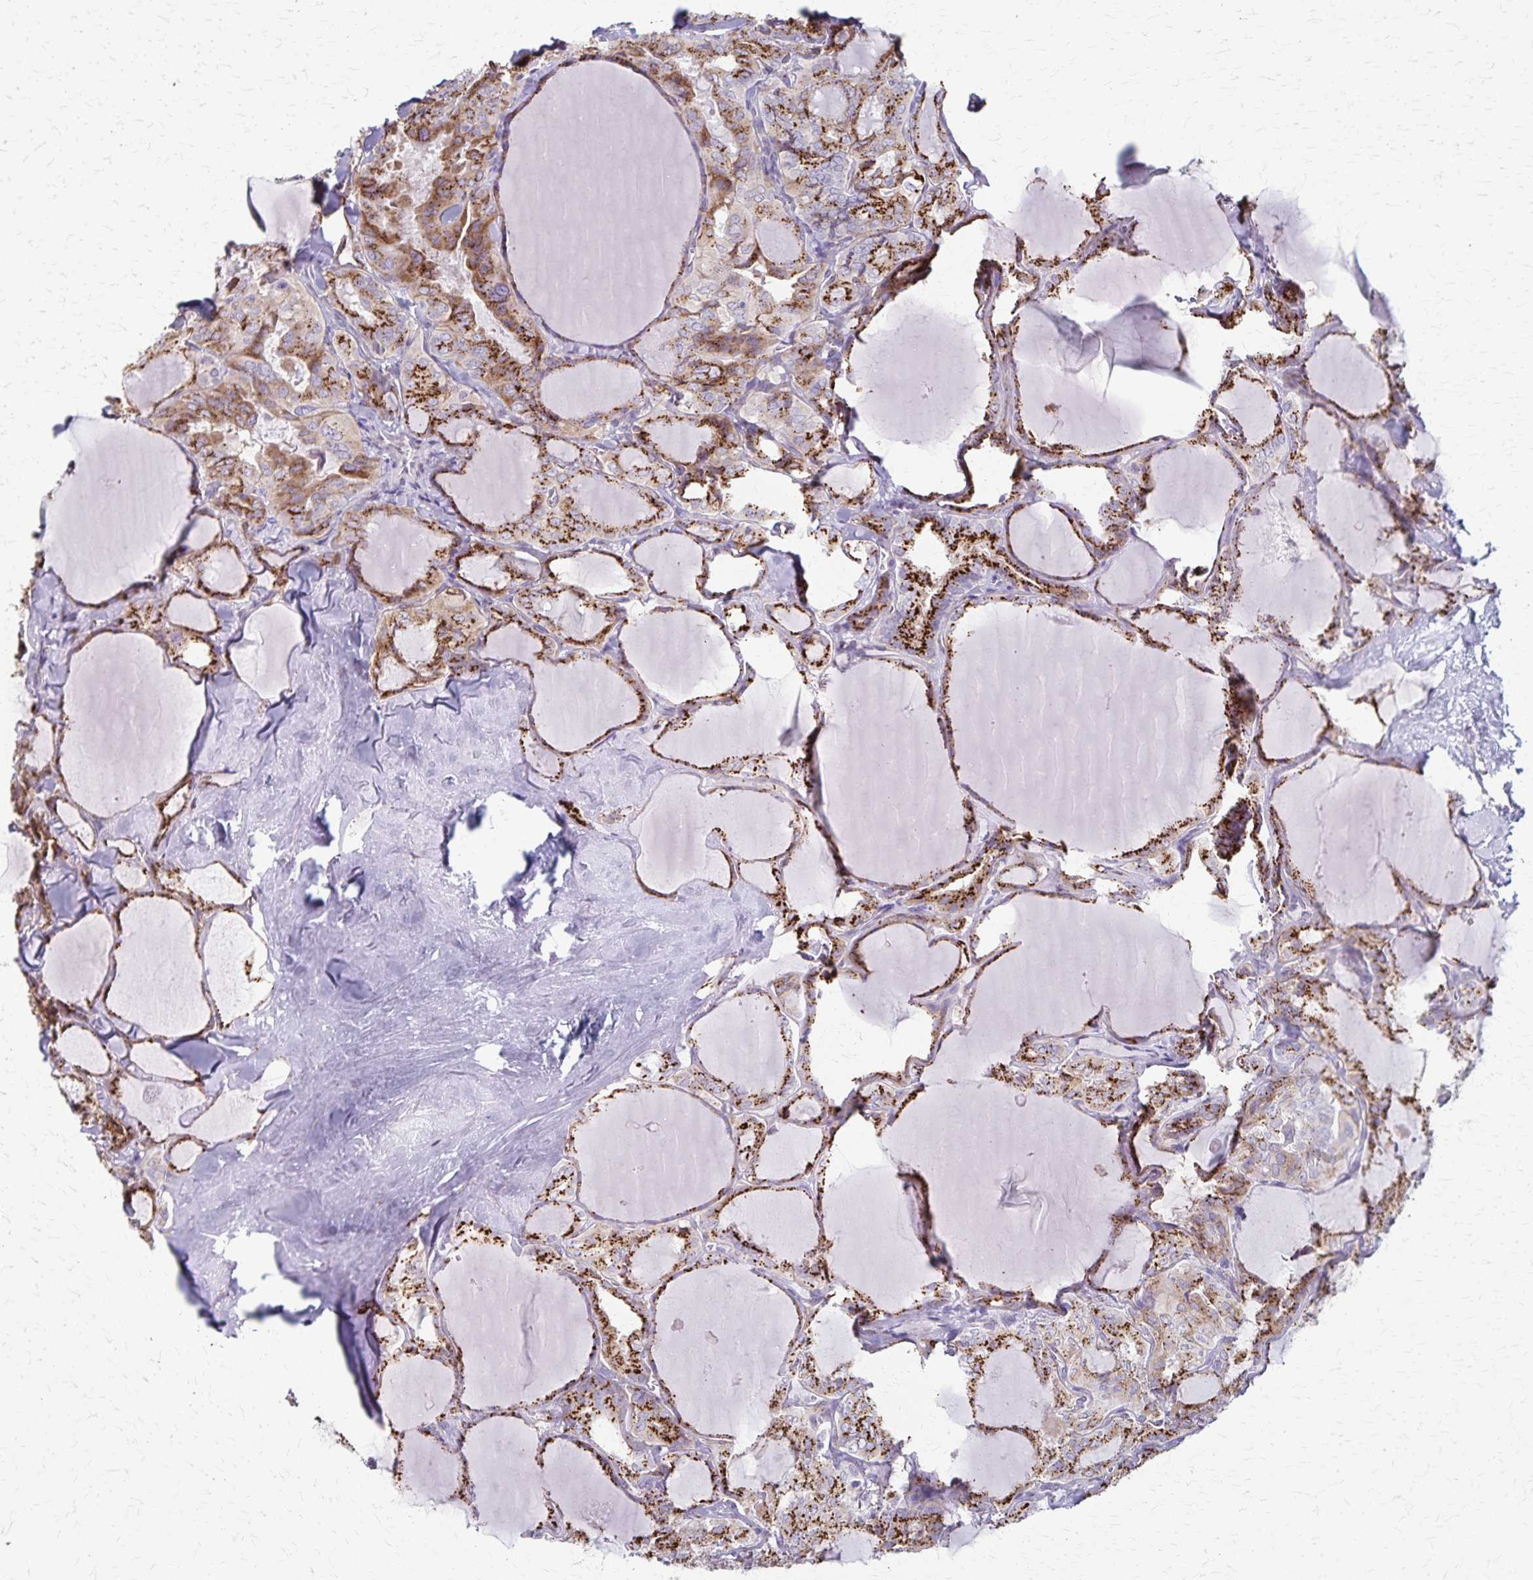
{"staining": {"intensity": "strong", "quantity": ">75%", "location": "cytoplasmic/membranous"}, "tissue": "thyroid cancer", "cell_type": "Tumor cells", "image_type": "cancer", "snomed": [{"axis": "morphology", "description": "Papillary adenocarcinoma, NOS"}, {"axis": "topography", "description": "Thyroid gland"}], "caption": "Strong cytoplasmic/membranous protein positivity is appreciated in about >75% of tumor cells in thyroid cancer (papillary adenocarcinoma).", "gene": "MCFD2", "patient": {"sex": "male", "age": 30}}